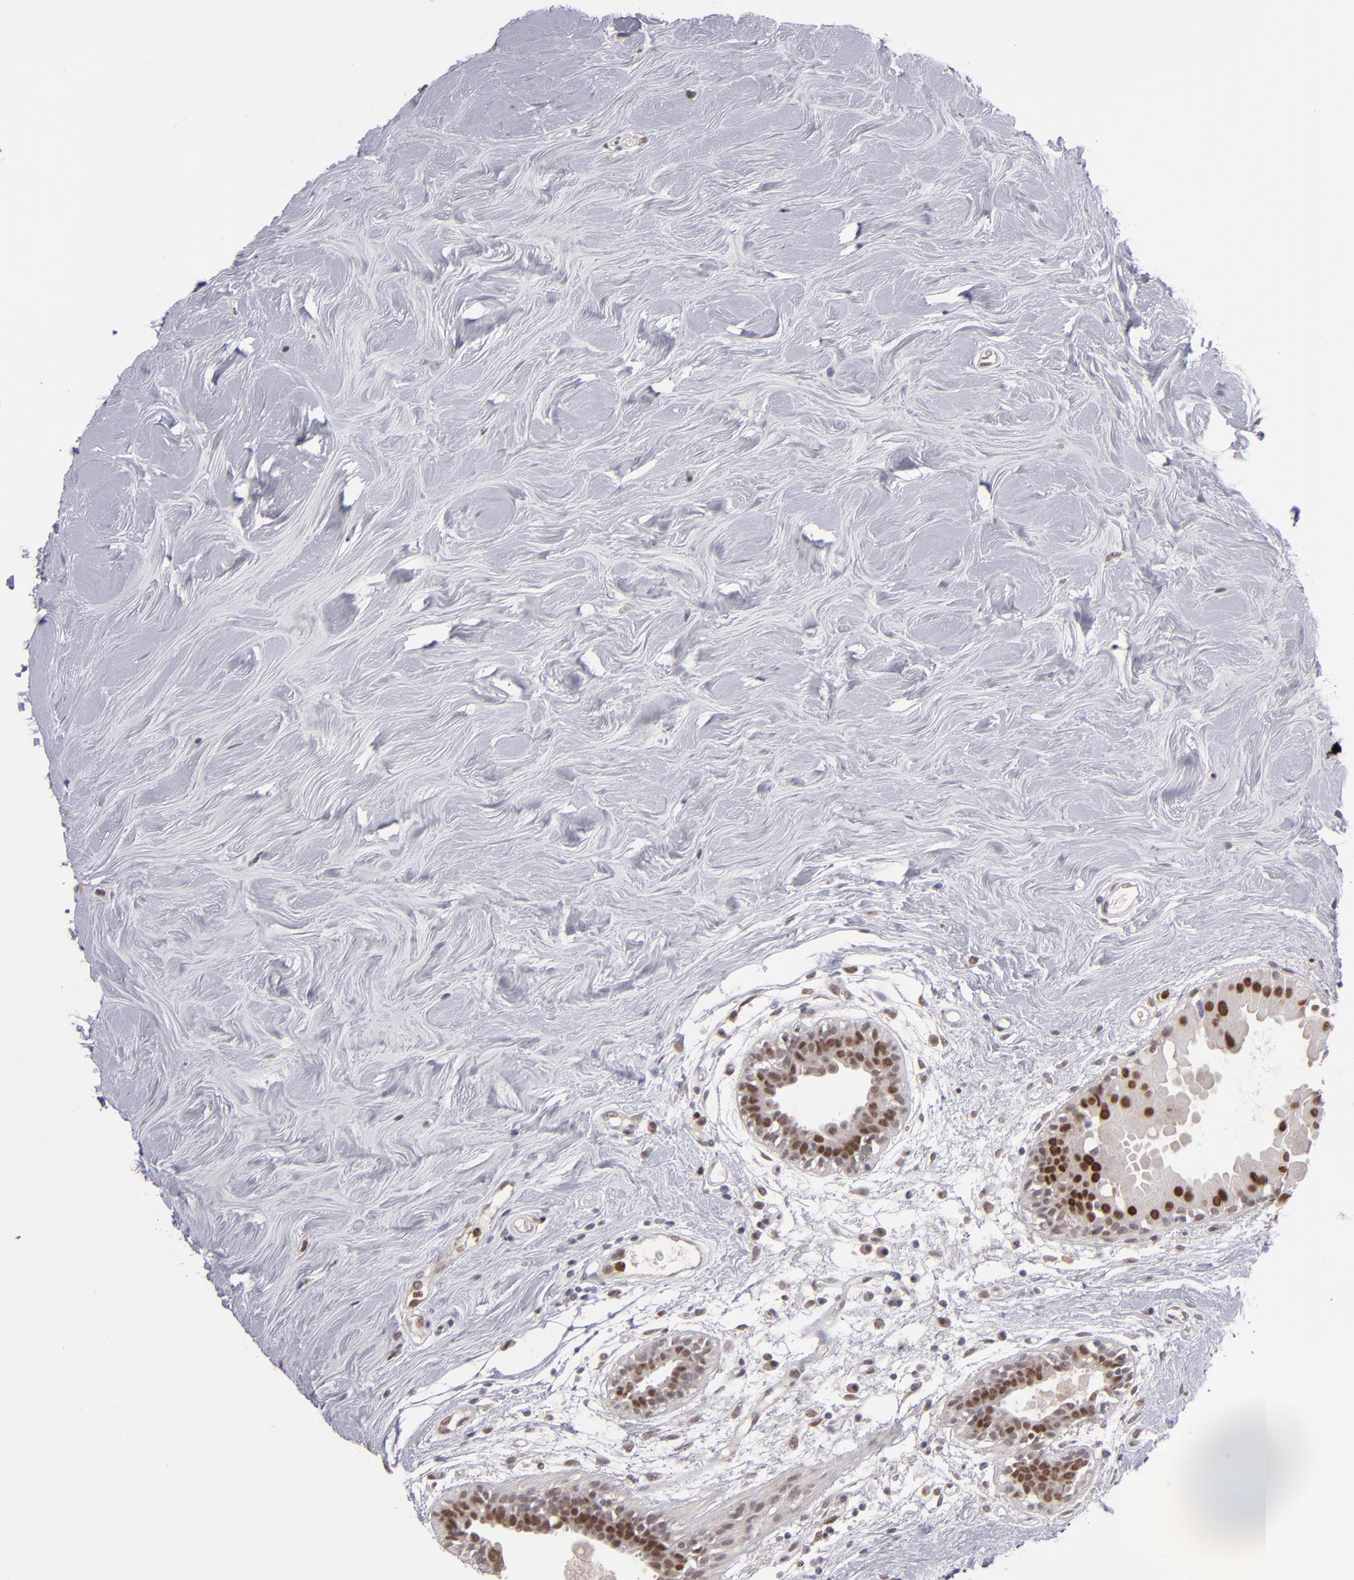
{"staining": {"intensity": "moderate", "quantity": ">75%", "location": "nuclear"}, "tissue": "breast cancer", "cell_type": "Tumor cells", "image_type": "cancer", "snomed": [{"axis": "morphology", "description": "Duct carcinoma"}, {"axis": "topography", "description": "Breast"}], "caption": "Immunohistochemical staining of human breast cancer (invasive ductal carcinoma) reveals moderate nuclear protein expression in about >75% of tumor cells. (IHC, brightfield microscopy, high magnification).", "gene": "RREB1", "patient": {"sex": "female", "age": 40}}